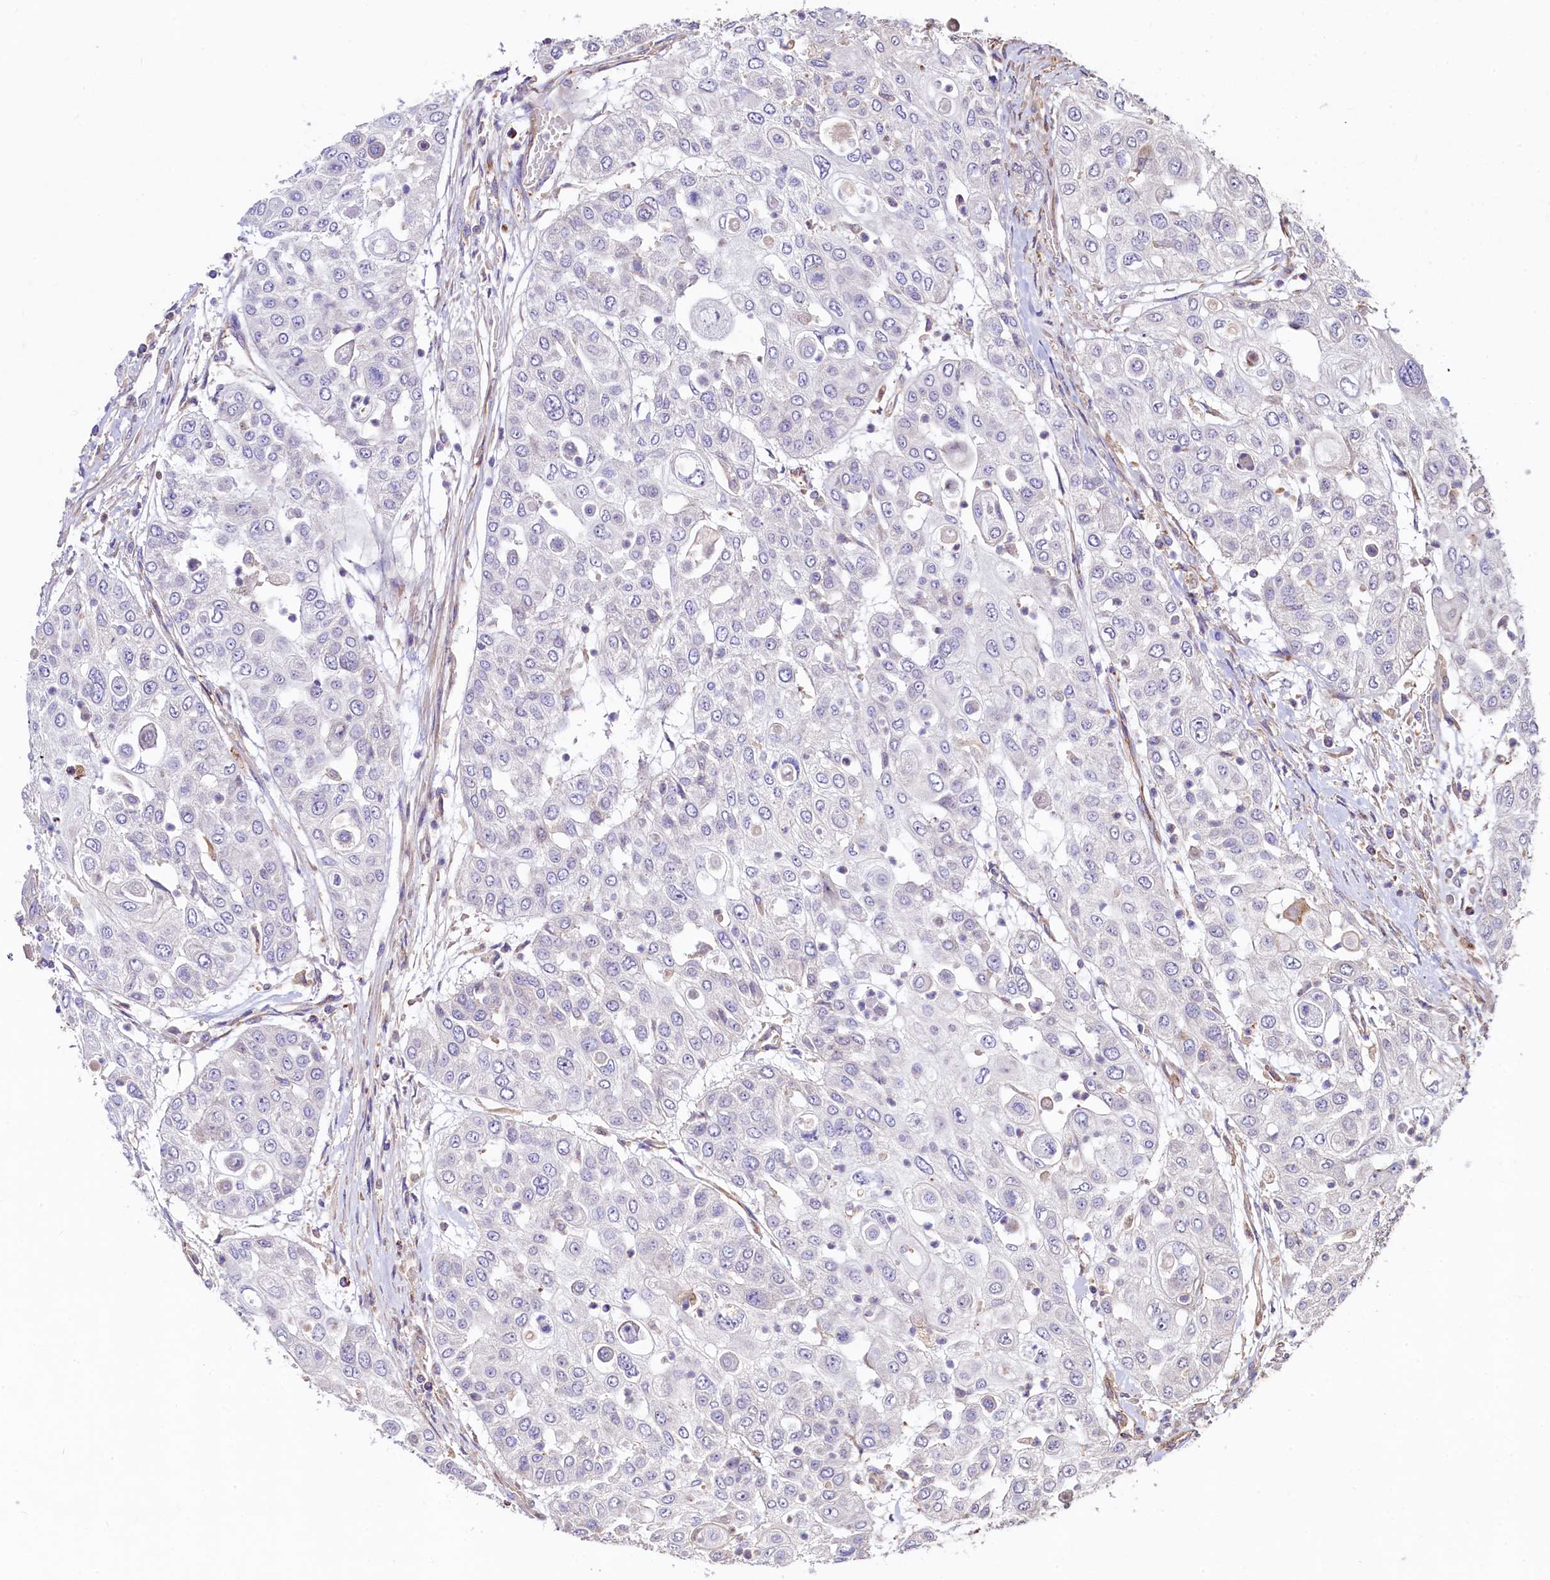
{"staining": {"intensity": "negative", "quantity": "none", "location": "none"}, "tissue": "urothelial cancer", "cell_type": "Tumor cells", "image_type": "cancer", "snomed": [{"axis": "morphology", "description": "Urothelial carcinoma, High grade"}, {"axis": "topography", "description": "Urinary bladder"}], "caption": "DAB immunohistochemical staining of urothelial cancer exhibits no significant expression in tumor cells.", "gene": "KLHDC4", "patient": {"sex": "female", "age": 79}}